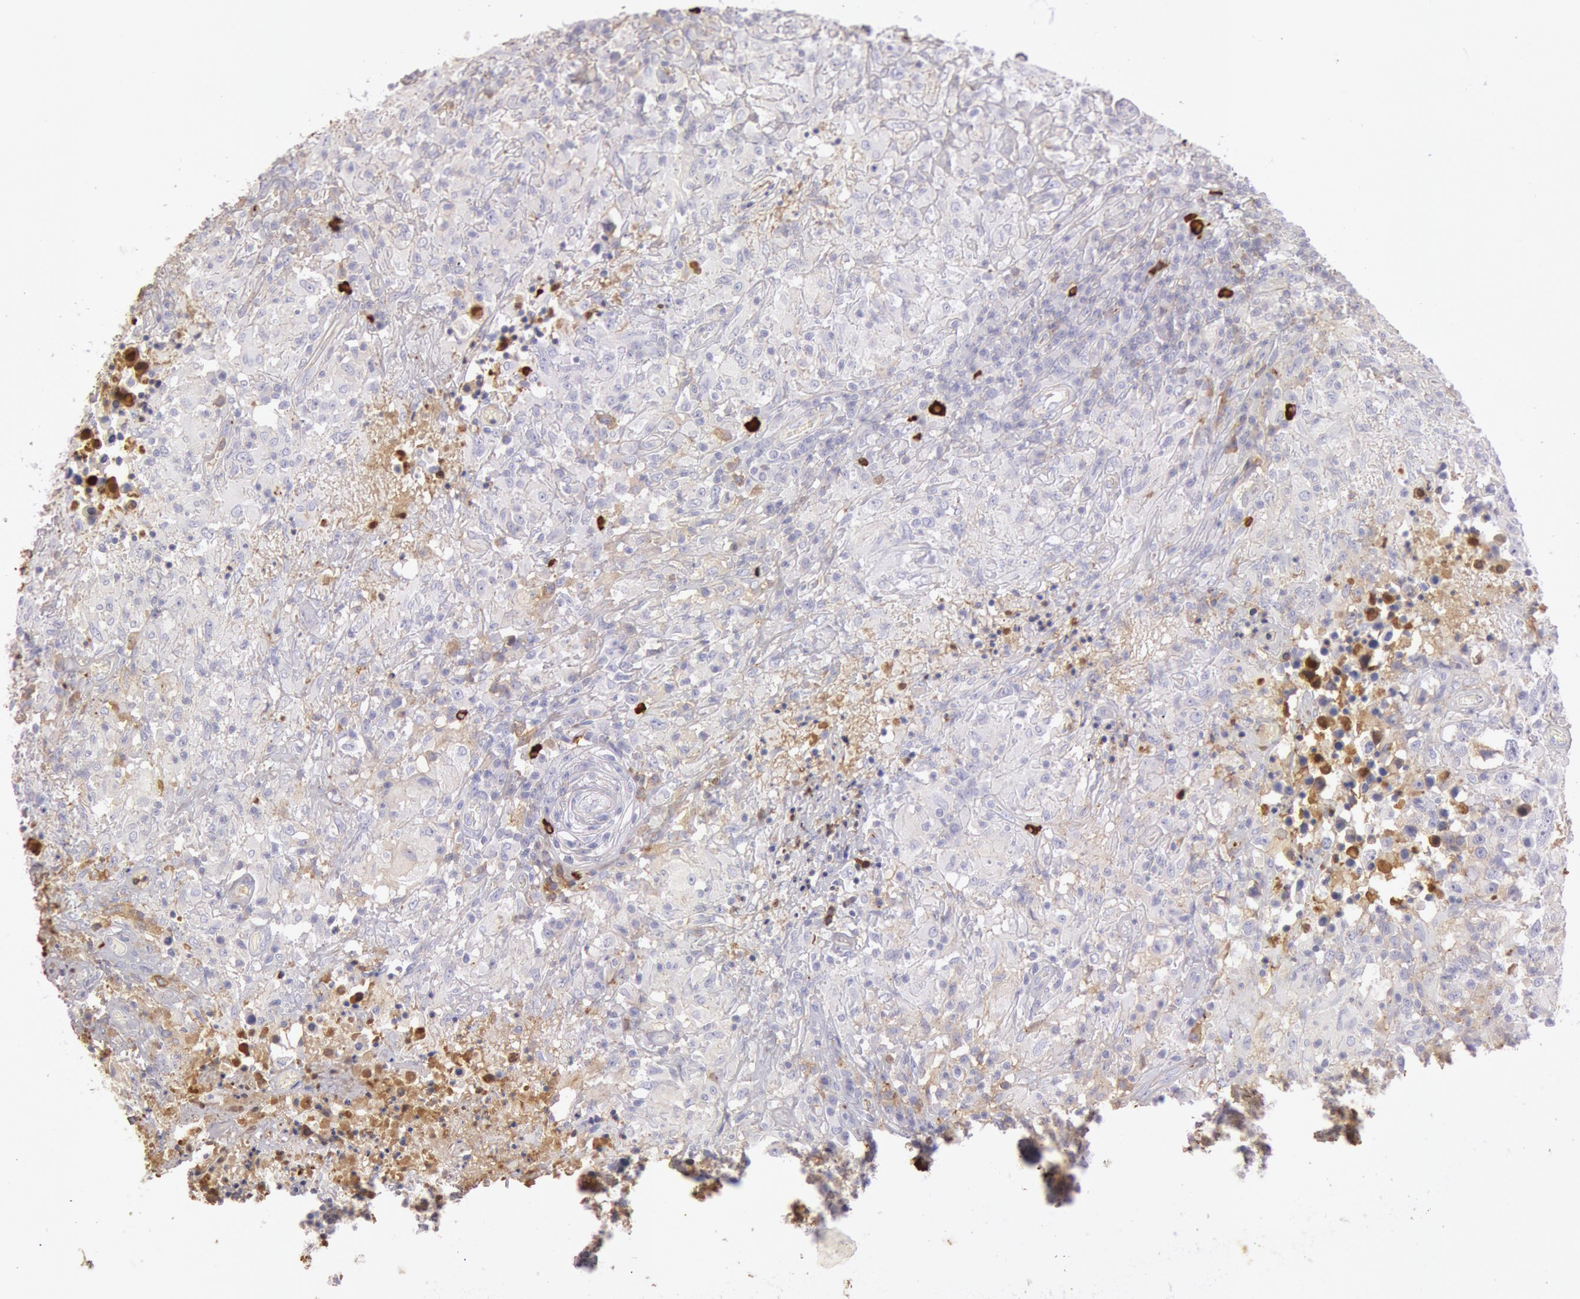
{"staining": {"intensity": "negative", "quantity": "none", "location": "none"}, "tissue": "testis cancer", "cell_type": "Tumor cells", "image_type": "cancer", "snomed": [{"axis": "morphology", "description": "Seminoma, NOS"}, {"axis": "topography", "description": "Testis"}], "caption": "Protein analysis of seminoma (testis) shows no significant positivity in tumor cells. The staining is performed using DAB brown chromogen with nuclei counter-stained in using hematoxylin.", "gene": "IGHA1", "patient": {"sex": "male", "age": 34}}